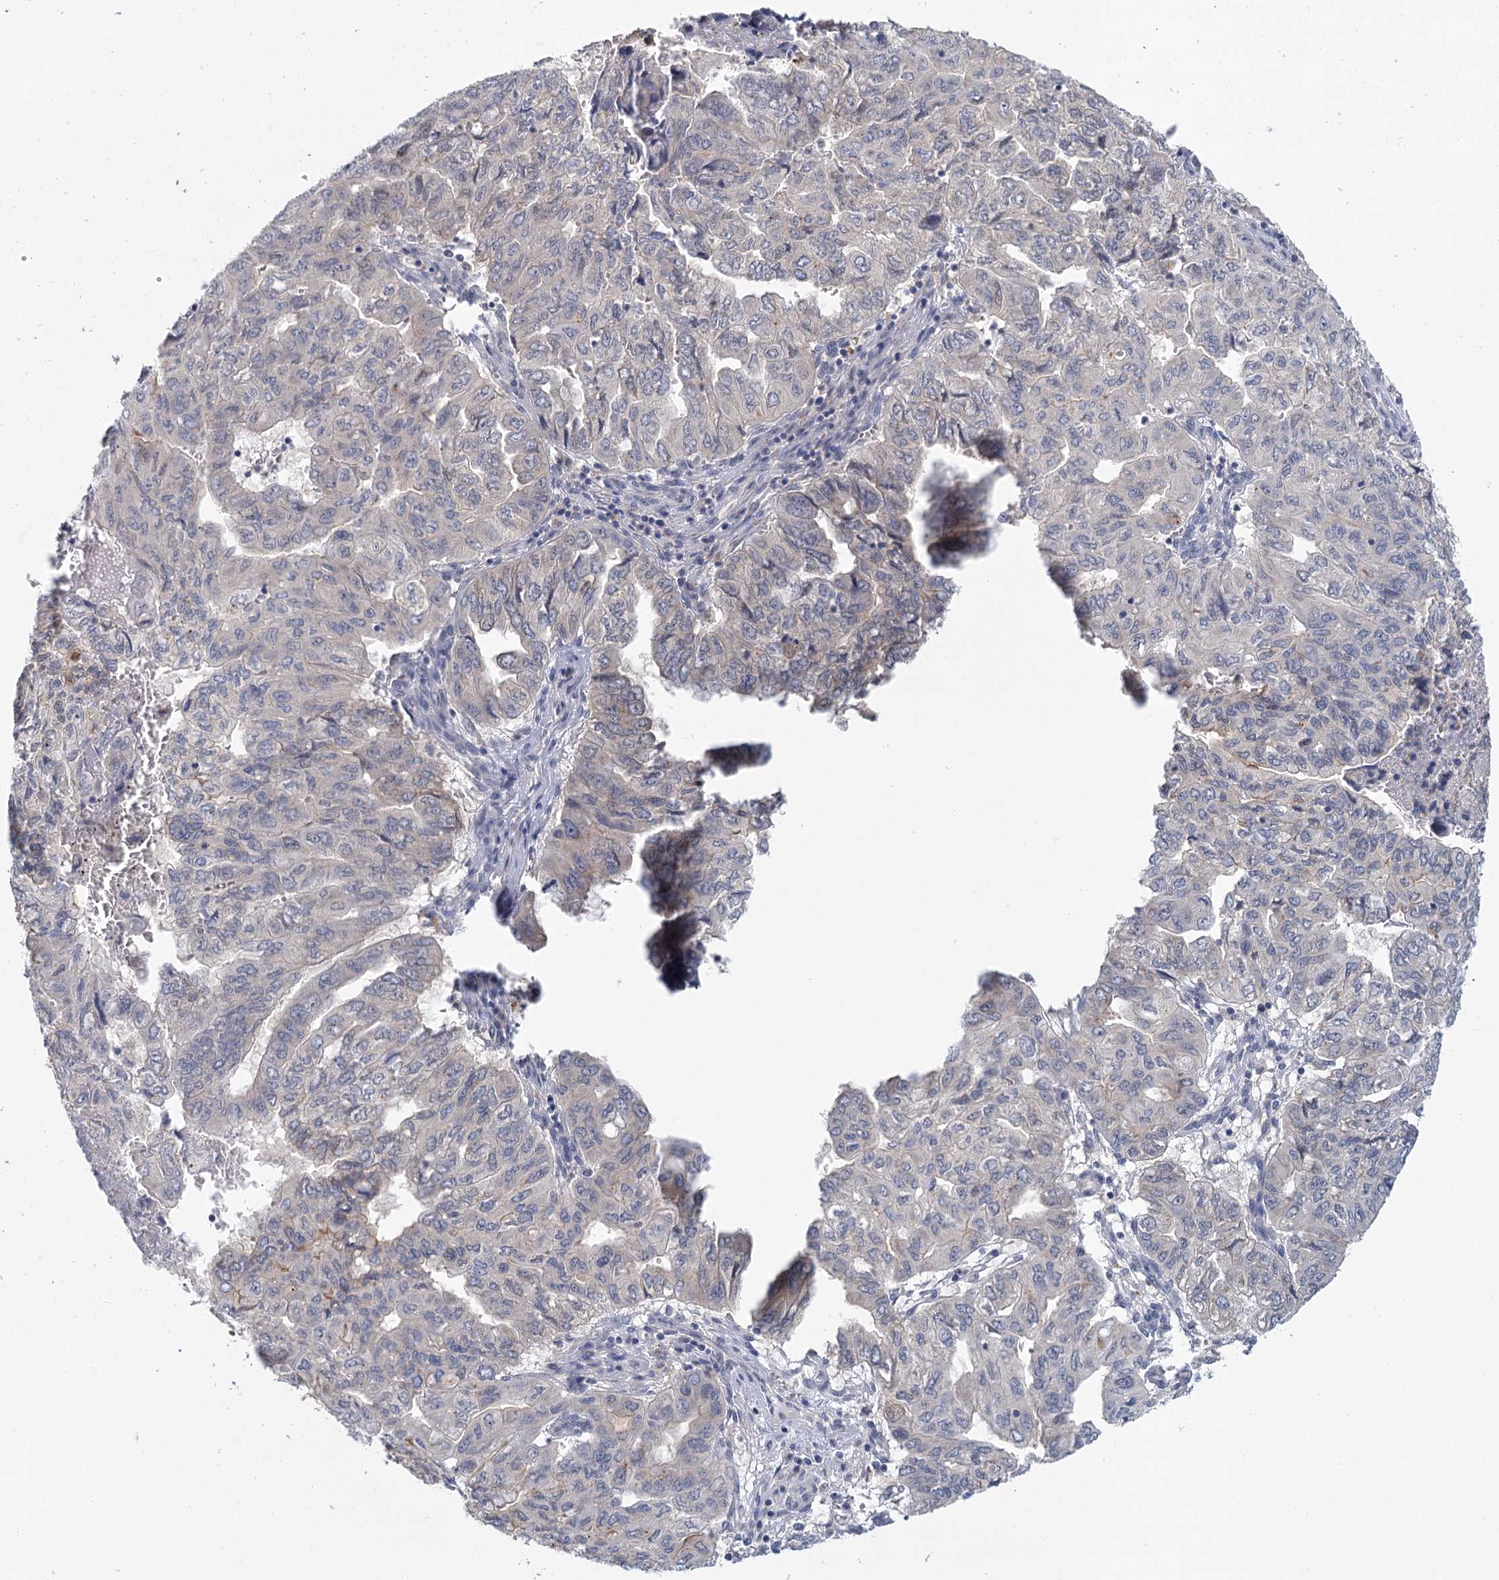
{"staining": {"intensity": "moderate", "quantity": "25%-75%", "location": "cytoplasmic/membranous"}, "tissue": "pancreatic cancer", "cell_type": "Tumor cells", "image_type": "cancer", "snomed": [{"axis": "morphology", "description": "Adenocarcinoma, NOS"}, {"axis": "topography", "description": "Pancreas"}], "caption": "Immunohistochemistry histopathology image of pancreatic adenocarcinoma stained for a protein (brown), which reveals medium levels of moderate cytoplasmic/membranous staining in approximately 25%-75% of tumor cells.", "gene": "MYO7B", "patient": {"sex": "male", "age": 51}}